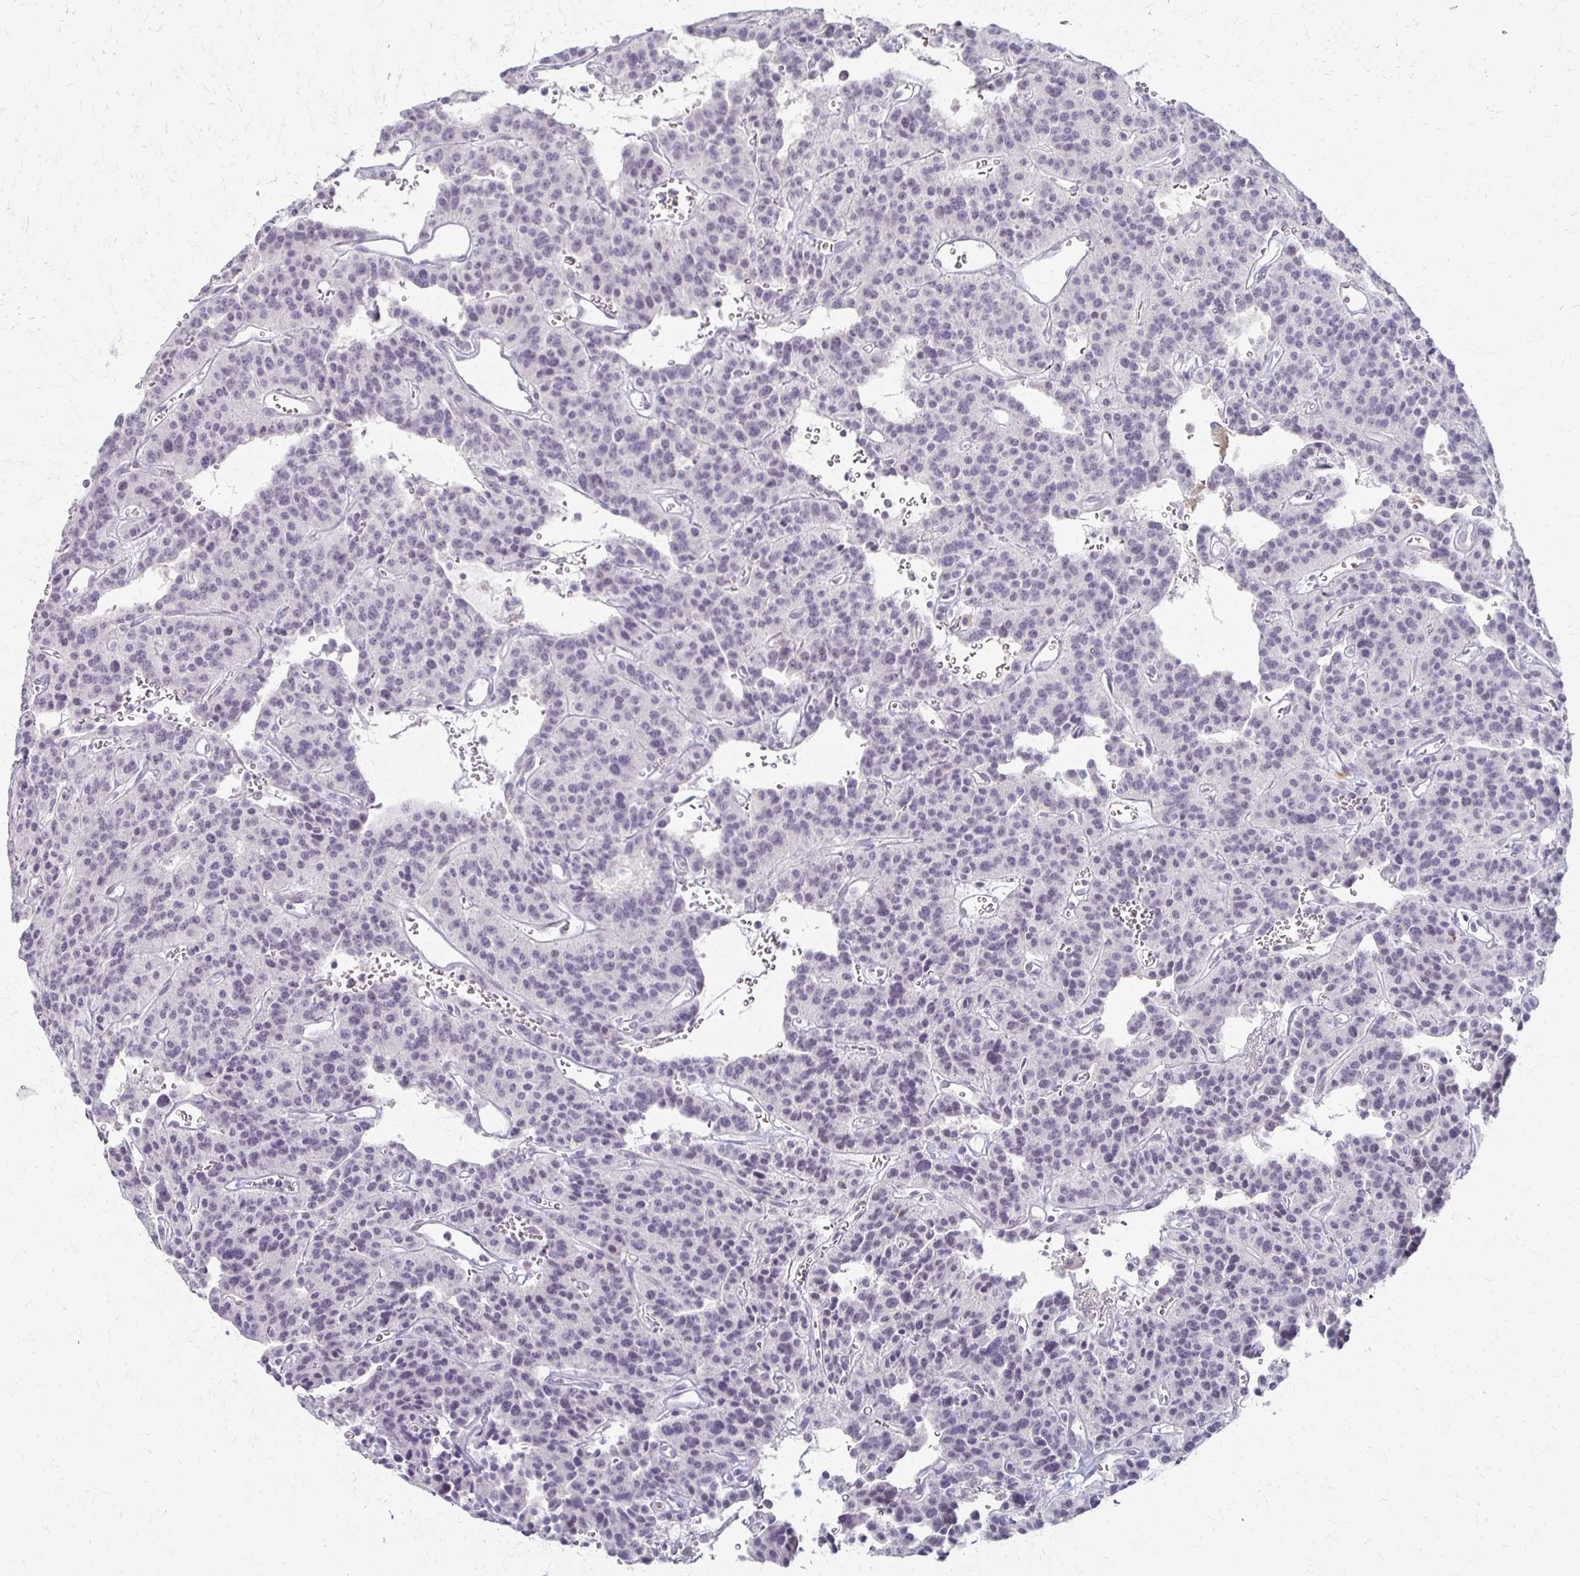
{"staining": {"intensity": "negative", "quantity": "none", "location": "none"}, "tissue": "carcinoid", "cell_type": "Tumor cells", "image_type": "cancer", "snomed": [{"axis": "morphology", "description": "Carcinoid, malignant, NOS"}, {"axis": "topography", "description": "Lung"}], "caption": "The image exhibits no staining of tumor cells in carcinoid.", "gene": "FOXO4", "patient": {"sex": "female", "age": 71}}